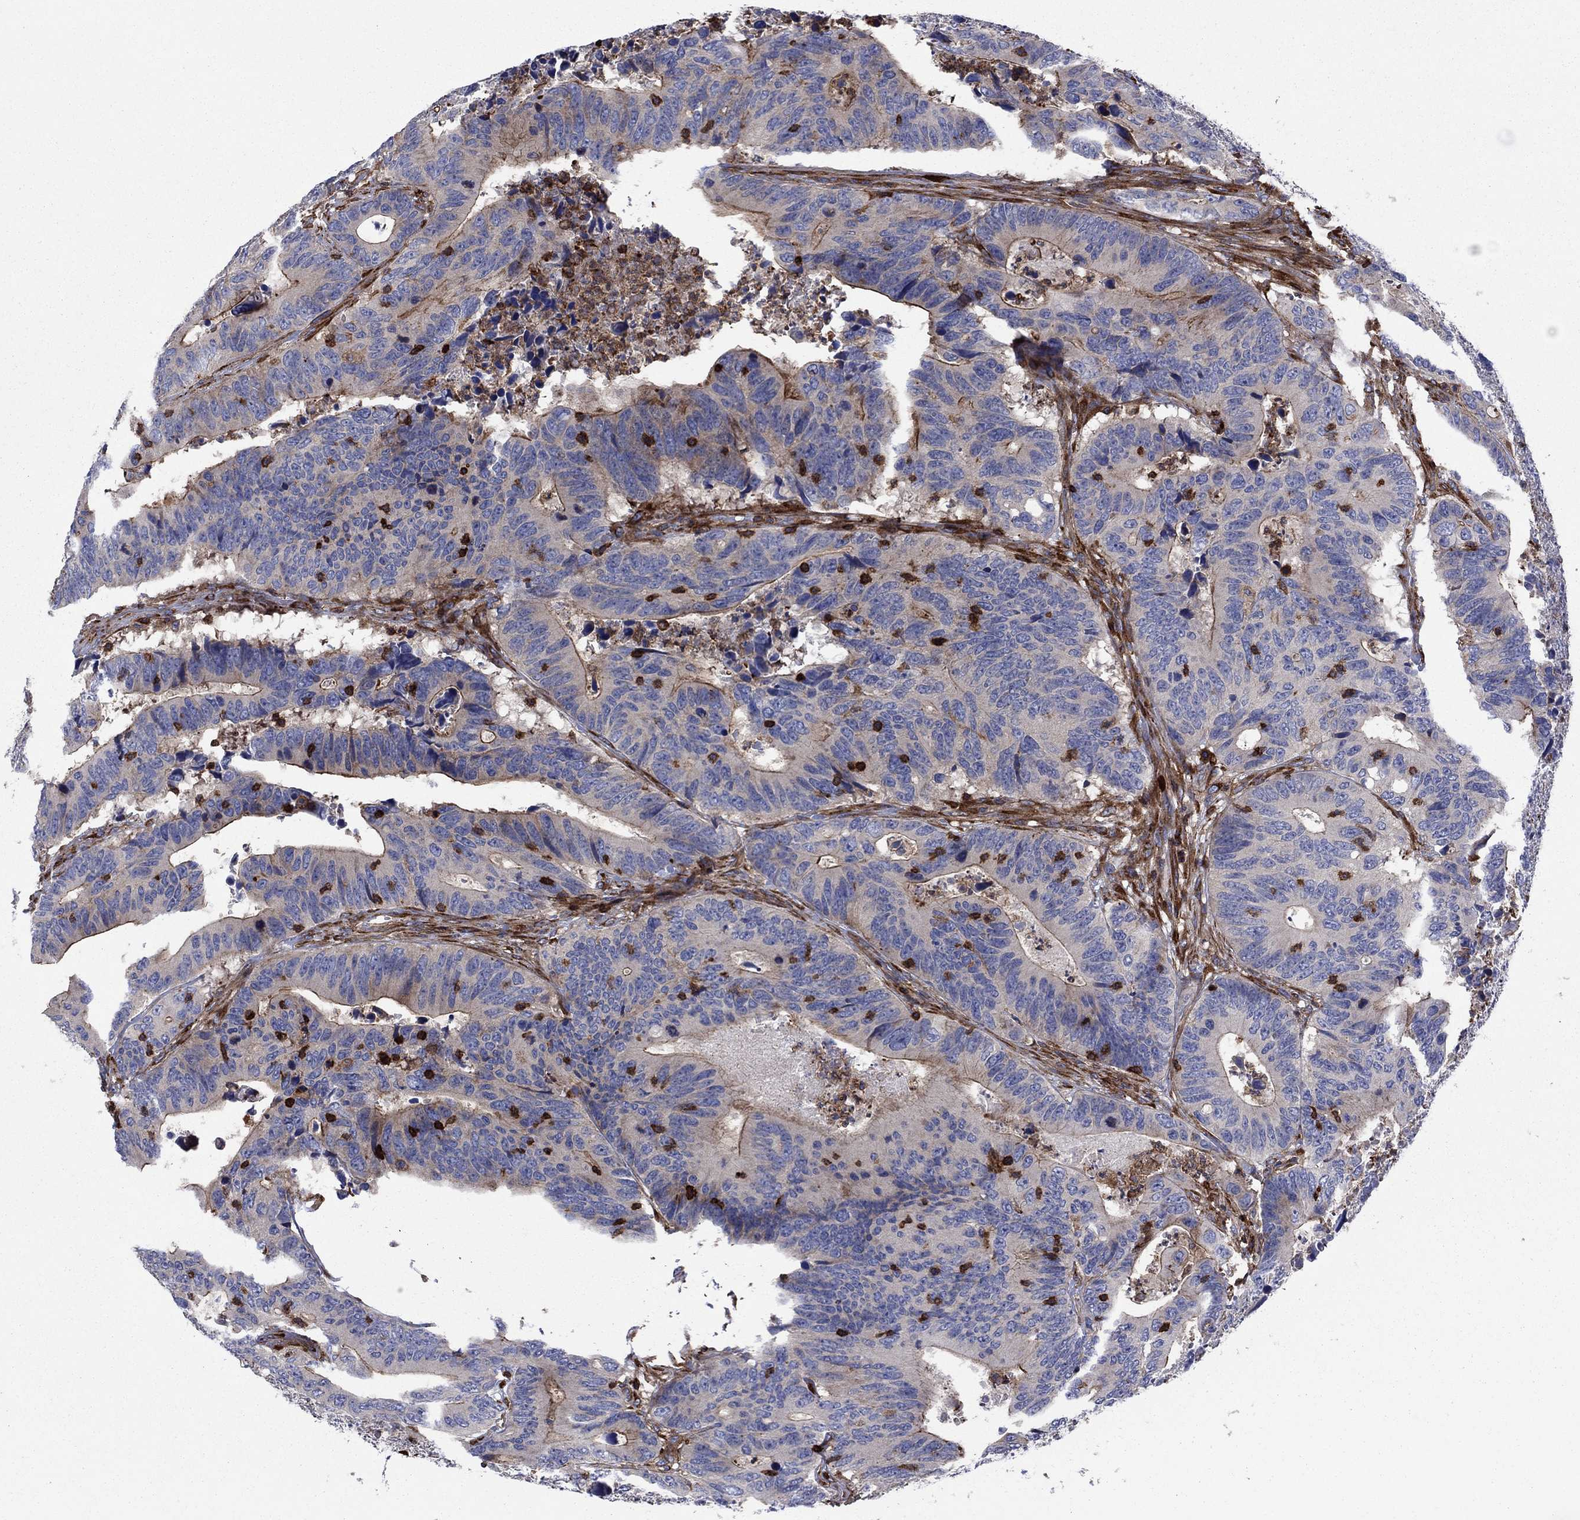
{"staining": {"intensity": "strong", "quantity": "<25%", "location": "cytoplasmic/membranous"}, "tissue": "colorectal cancer", "cell_type": "Tumor cells", "image_type": "cancer", "snomed": [{"axis": "morphology", "description": "Adenocarcinoma, NOS"}, {"axis": "topography", "description": "Colon"}], "caption": "Protein staining by immunohistochemistry (IHC) reveals strong cytoplasmic/membranous expression in about <25% of tumor cells in colorectal adenocarcinoma.", "gene": "PAG1", "patient": {"sex": "female", "age": 90}}